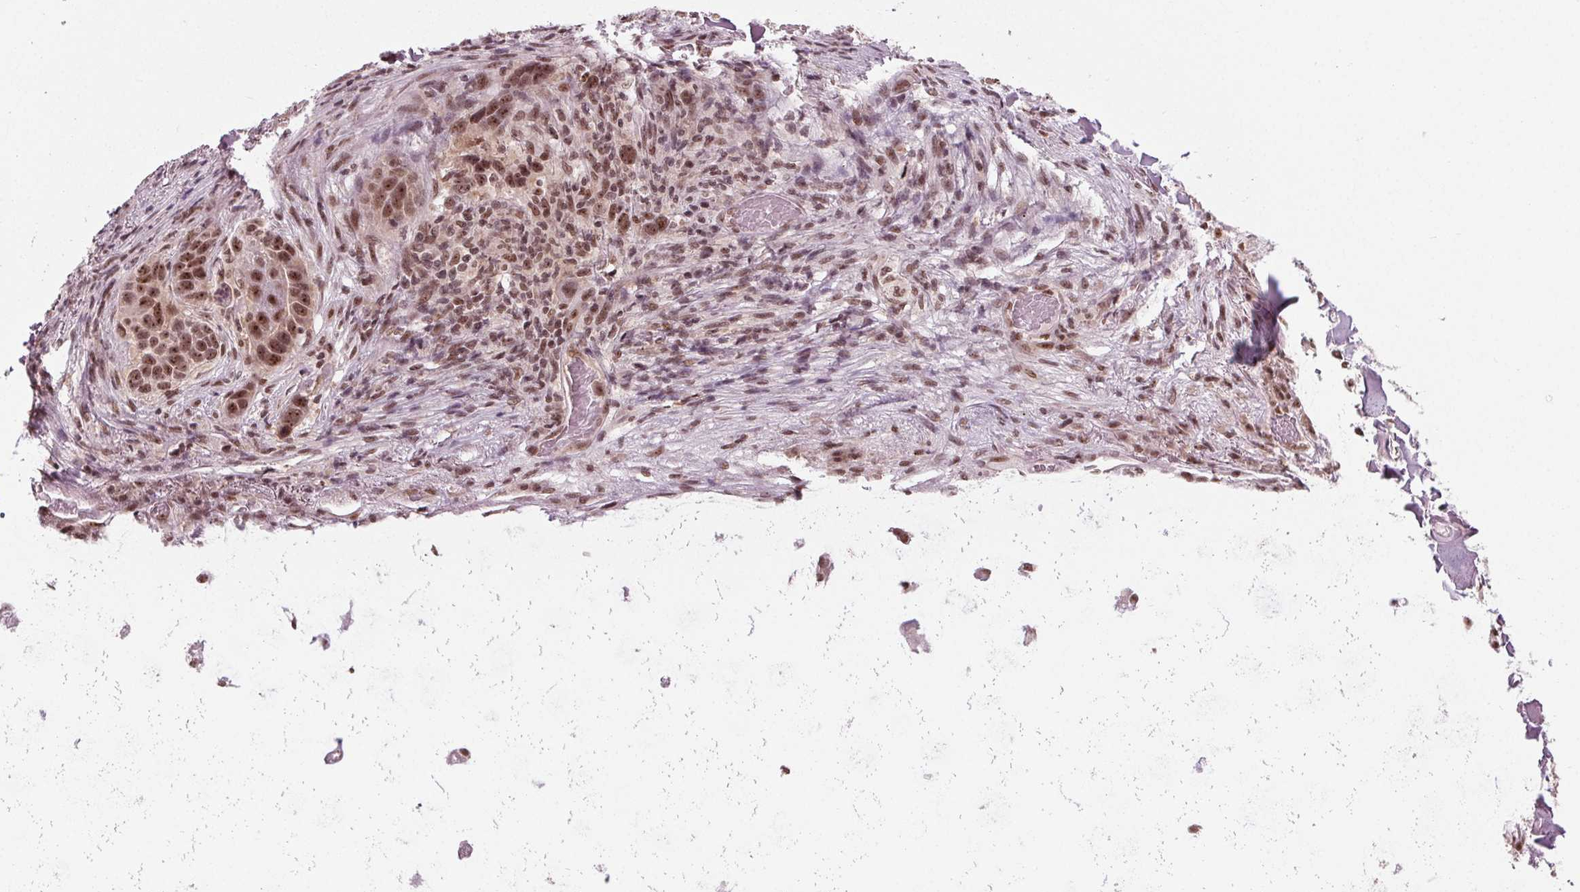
{"staining": {"intensity": "moderate", "quantity": ">75%", "location": "nuclear"}, "tissue": "lung cancer", "cell_type": "Tumor cells", "image_type": "cancer", "snomed": [{"axis": "morphology", "description": "Squamous cell carcinoma, NOS"}, {"axis": "topography", "description": "Lung"}], "caption": "The micrograph reveals a brown stain indicating the presence of a protein in the nuclear of tumor cells in lung cancer (squamous cell carcinoma).", "gene": "DDX41", "patient": {"sex": "male", "age": 68}}